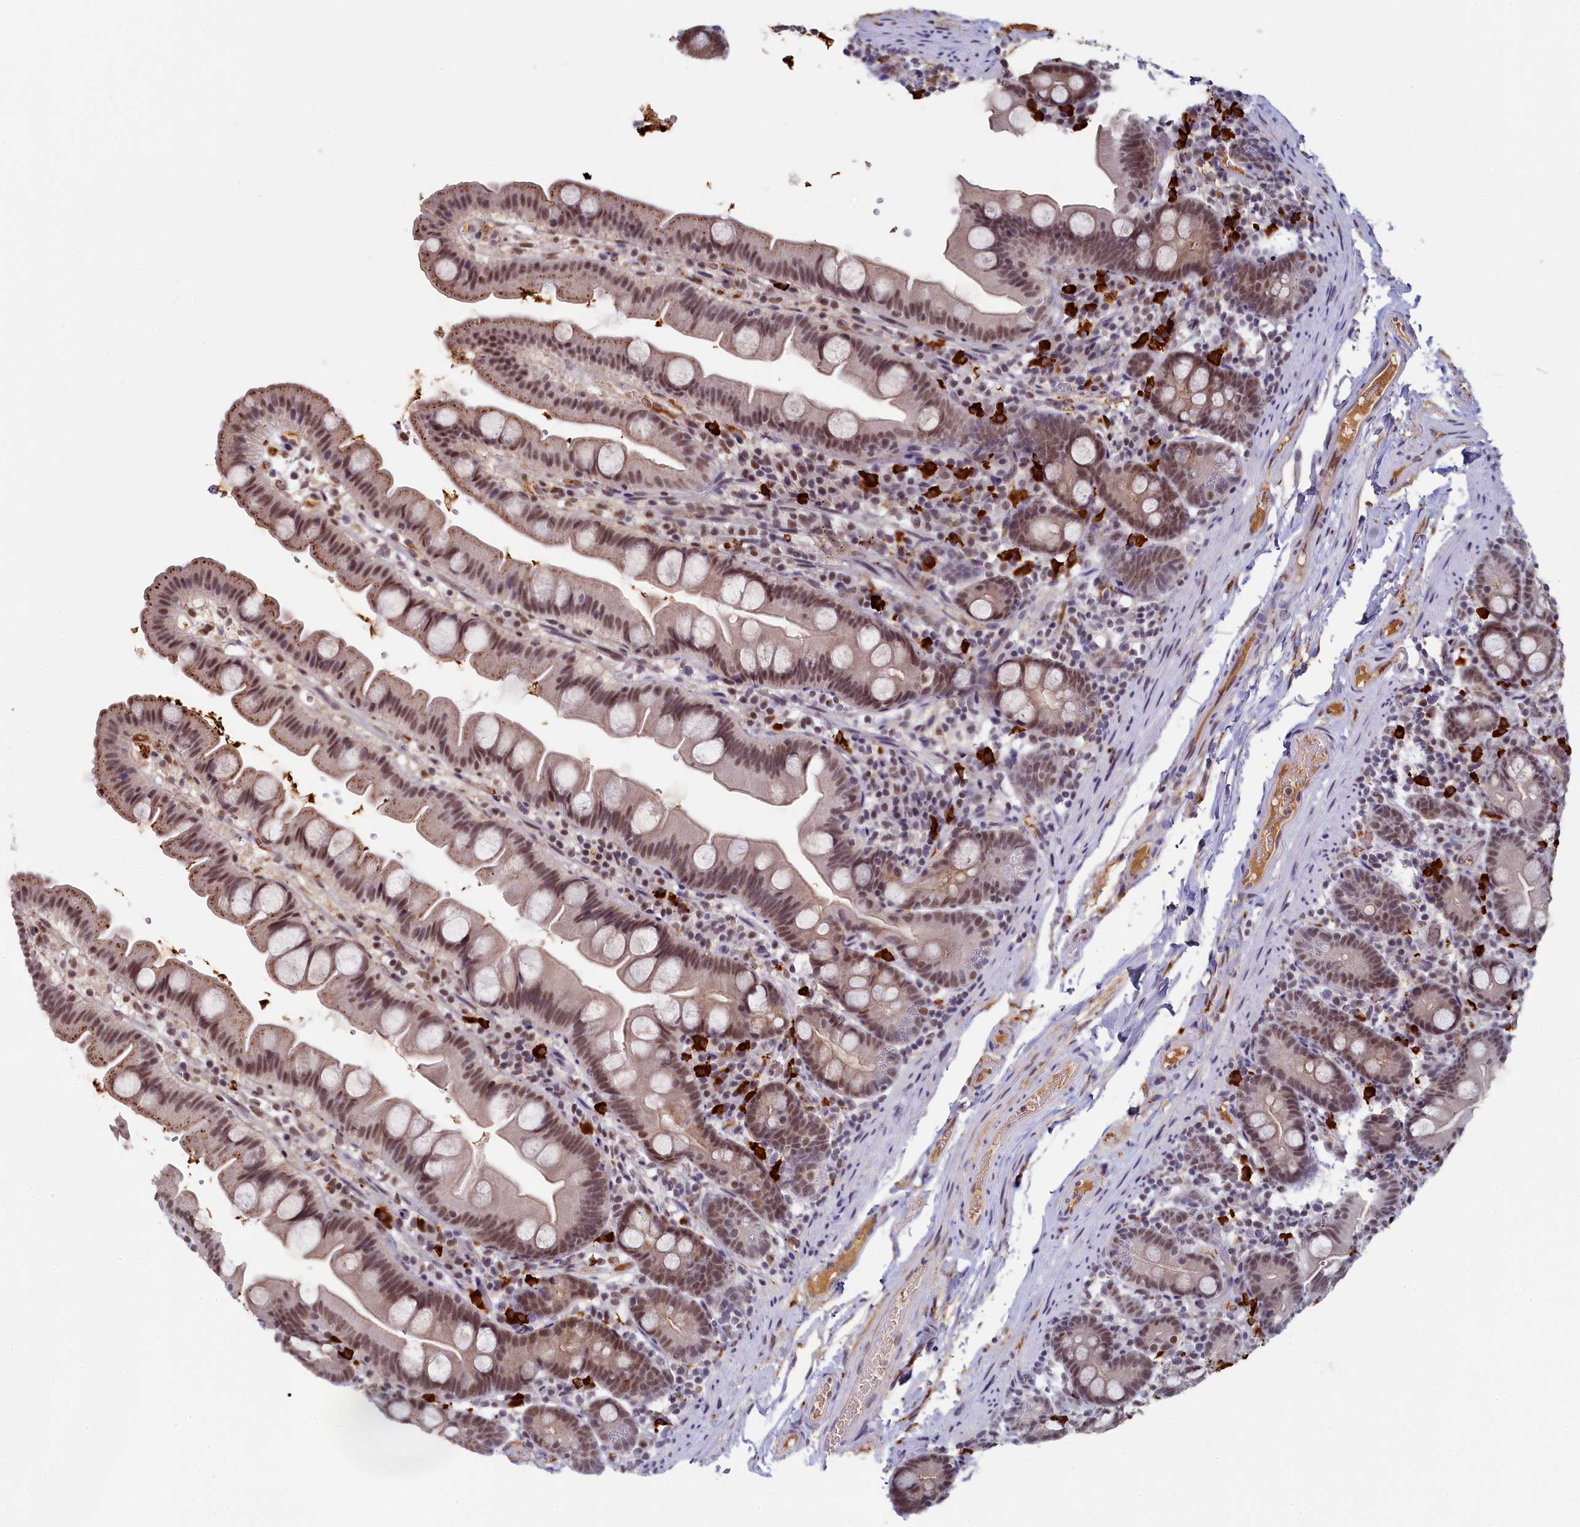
{"staining": {"intensity": "moderate", "quantity": "25%-75%", "location": "nuclear"}, "tissue": "small intestine", "cell_type": "Glandular cells", "image_type": "normal", "snomed": [{"axis": "morphology", "description": "Normal tissue, NOS"}, {"axis": "topography", "description": "Small intestine"}], "caption": "Benign small intestine reveals moderate nuclear staining in about 25%-75% of glandular cells, visualized by immunohistochemistry.", "gene": "INTS14", "patient": {"sex": "female", "age": 68}}